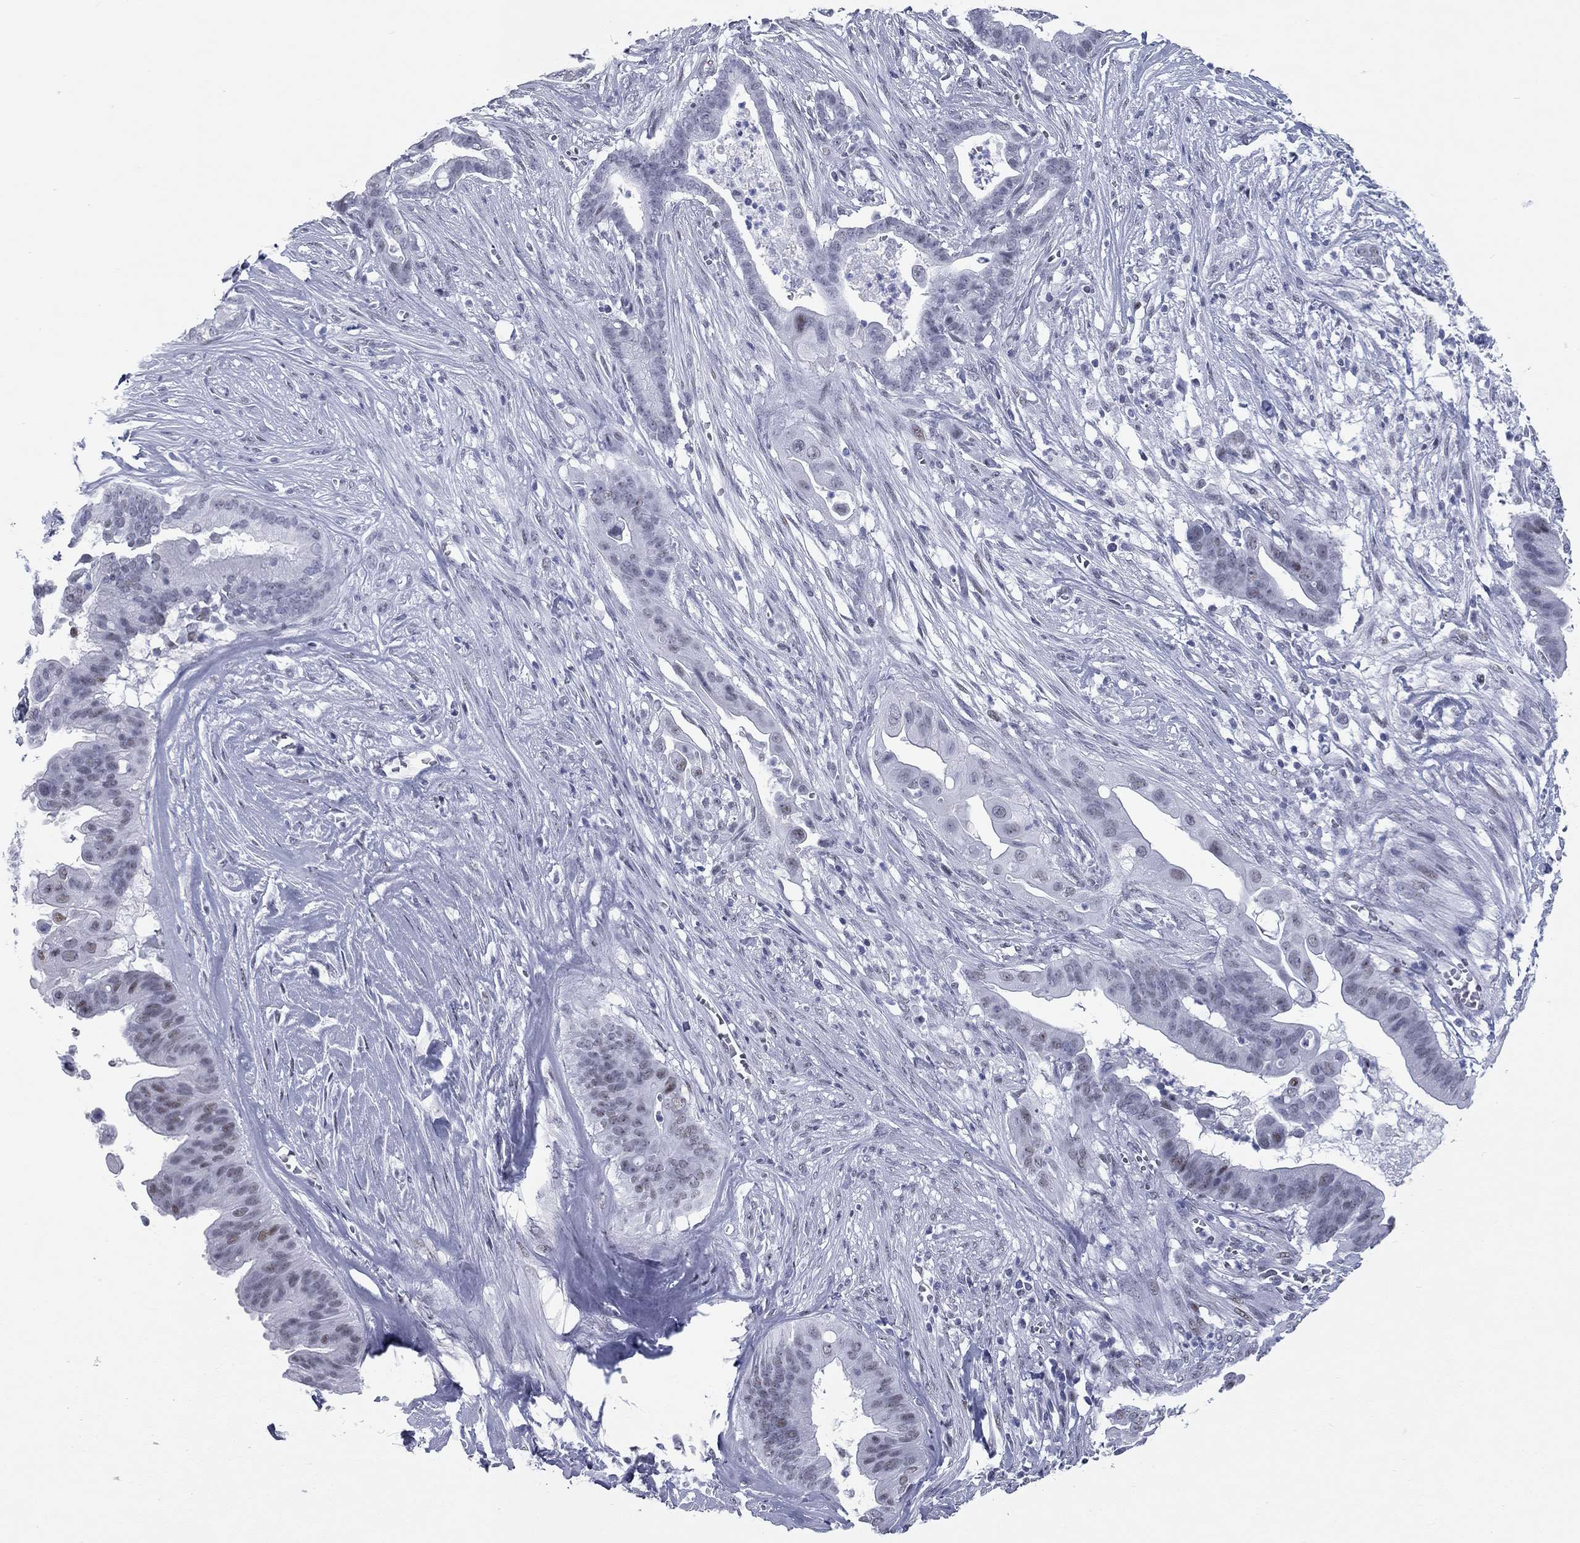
{"staining": {"intensity": "negative", "quantity": "none", "location": "none"}, "tissue": "pancreatic cancer", "cell_type": "Tumor cells", "image_type": "cancer", "snomed": [{"axis": "morphology", "description": "Adenocarcinoma, NOS"}, {"axis": "topography", "description": "Pancreas"}], "caption": "DAB (3,3'-diaminobenzidine) immunohistochemical staining of human pancreatic cancer (adenocarcinoma) demonstrates no significant expression in tumor cells. (Brightfield microscopy of DAB immunohistochemistry at high magnification).", "gene": "ASF1B", "patient": {"sex": "male", "age": 61}}